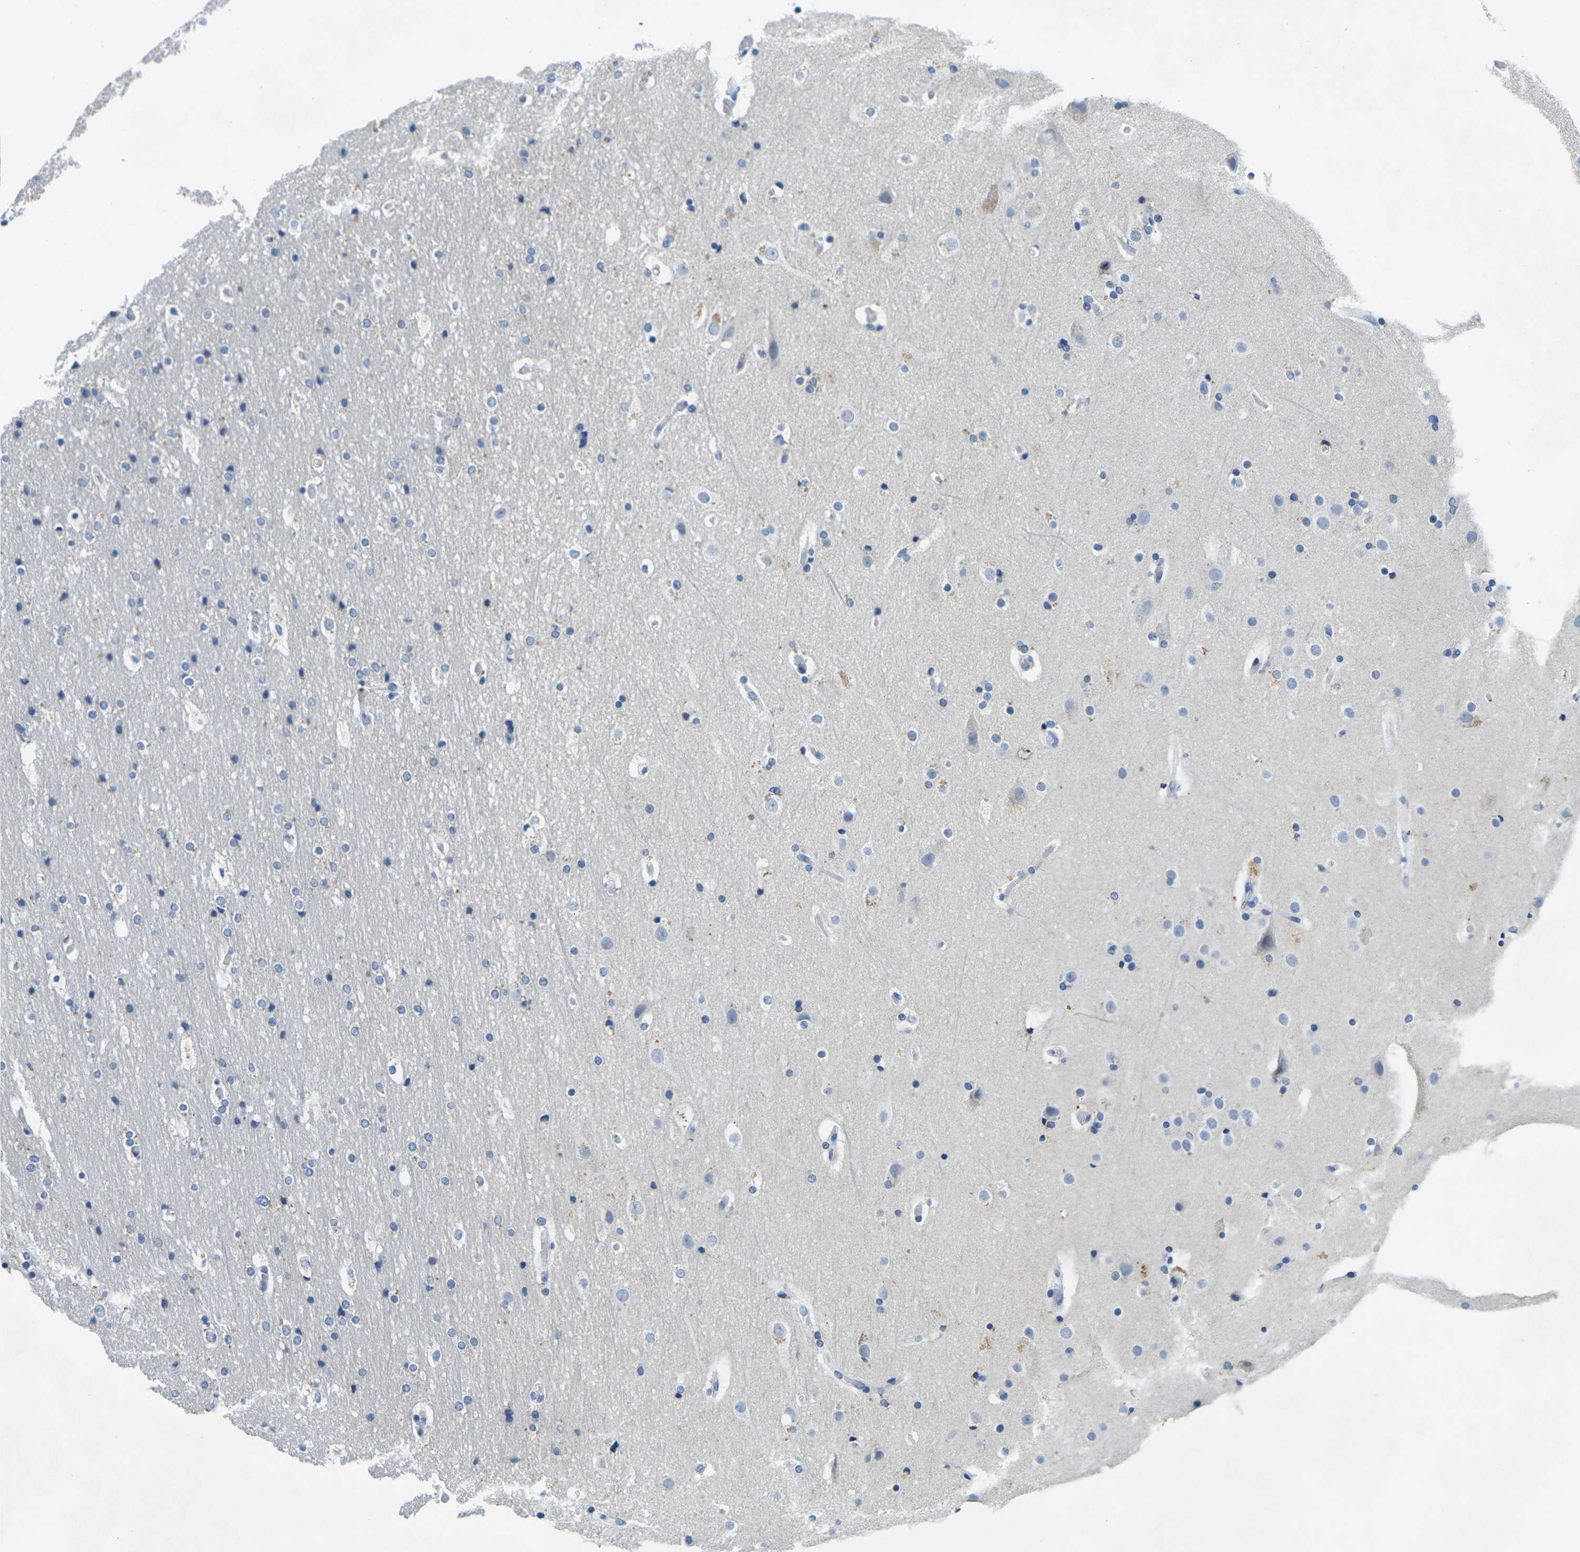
{"staining": {"intensity": "negative", "quantity": "none", "location": "none"}, "tissue": "cerebral cortex", "cell_type": "Endothelial cells", "image_type": "normal", "snomed": [{"axis": "morphology", "description": "Normal tissue, NOS"}, {"axis": "topography", "description": "Cerebral cortex"}], "caption": "Immunohistochemical staining of normal cerebral cortex reveals no significant positivity in endothelial cells.", "gene": "FAM3D", "patient": {"sex": "male", "age": 57}}